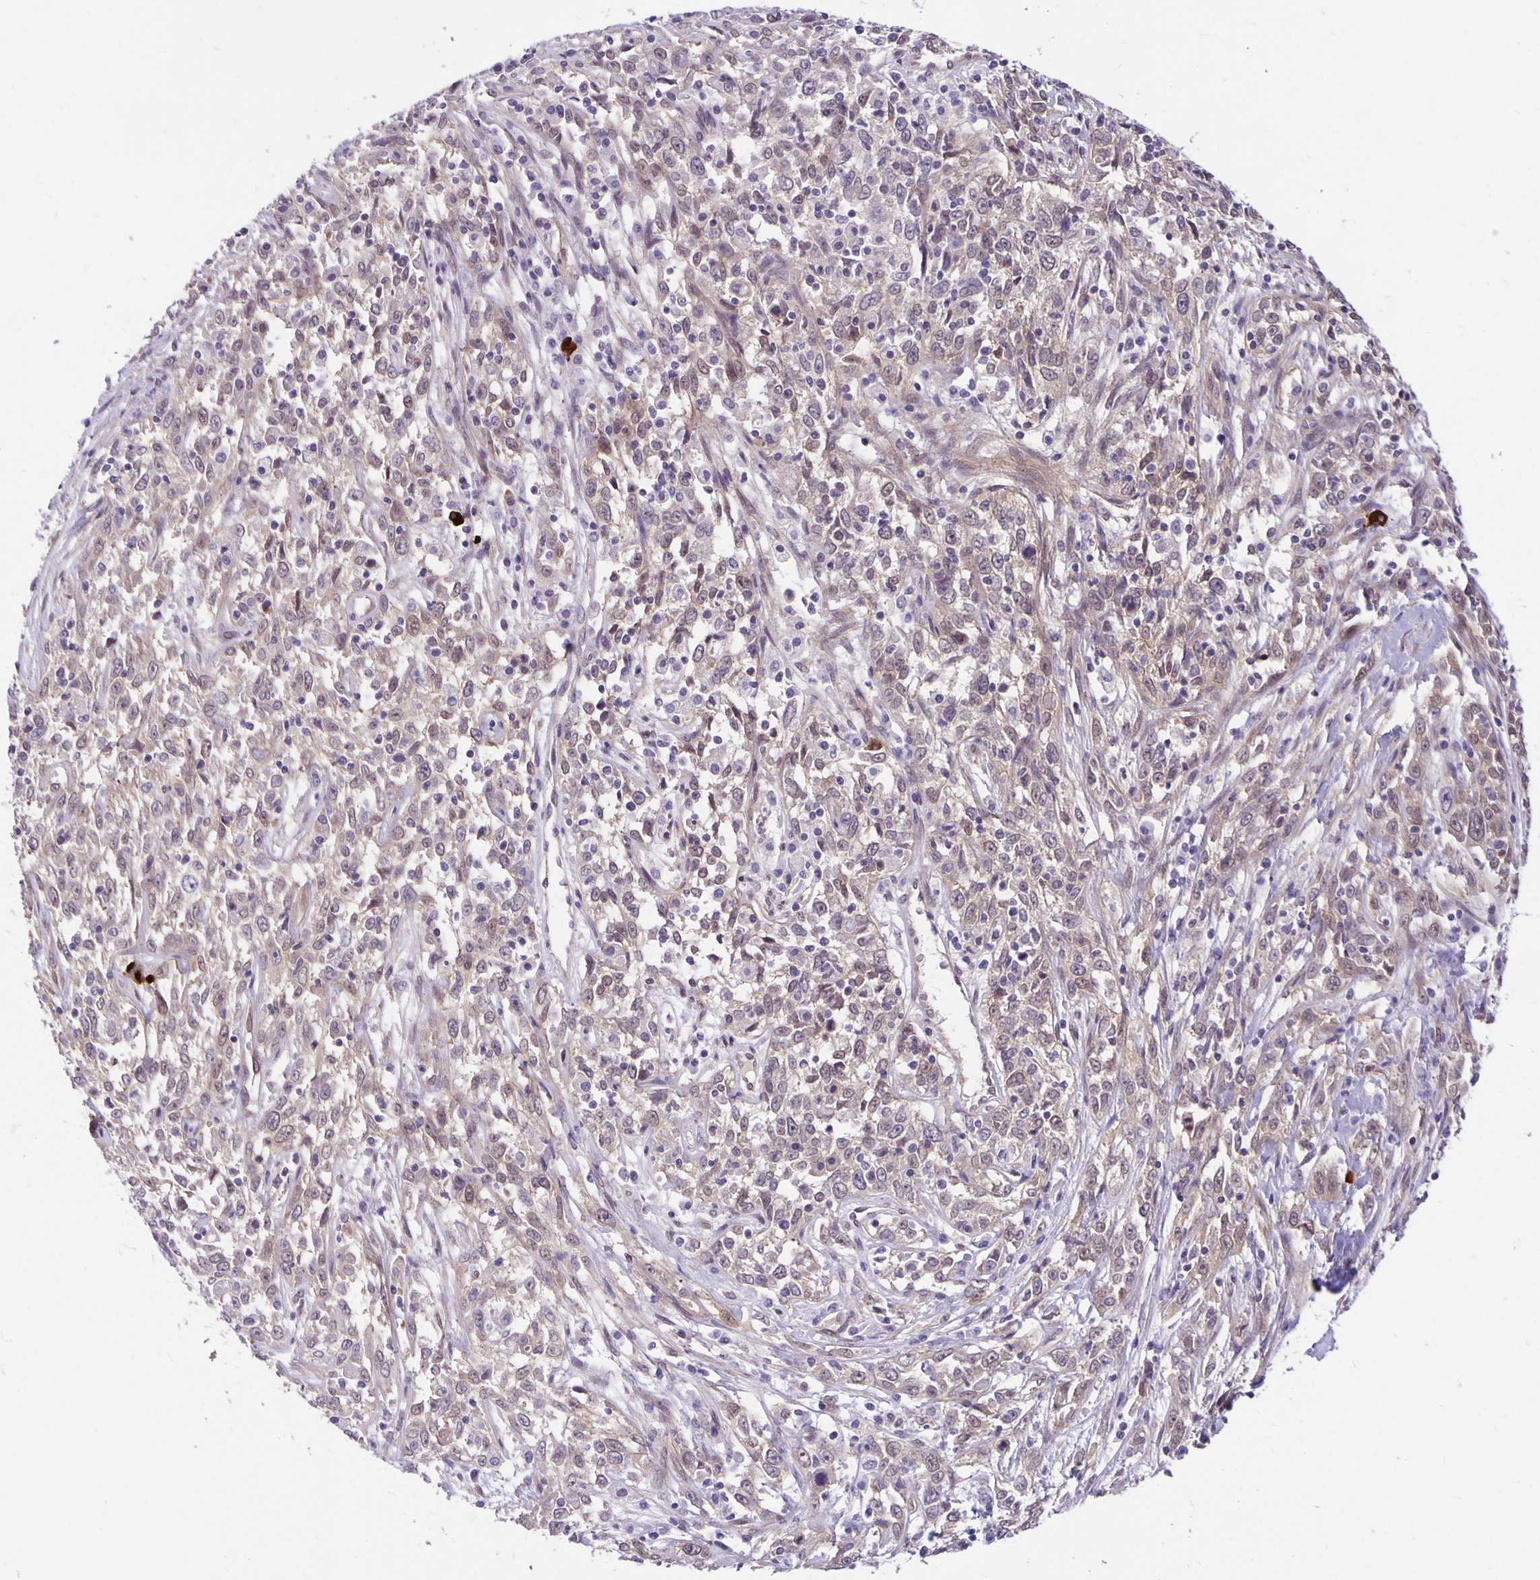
{"staining": {"intensity": "weak", "quantity": "25%-75%", "location": "cytoplasmic/membranous"}, "tissue": "cervical cancer", "cell_type": "Tumor cells", "image_type": "cancer", "snomed": [{"axis": "morphology", "description": "Adenocarcinoma, NOS"}, {"axis": "topography", "description": "Cervix"}], "caption": "Cervical cancer stained with DAB (3,3'-diaminobenzidine) immunohistochemistry (IHC) displays low levels of weak cytoplasmic/membranous expression in approximately 25%-75% of tumor cells.", "gene": "TAX1BP3", "patient": {"sex": "female", "age": 40}}